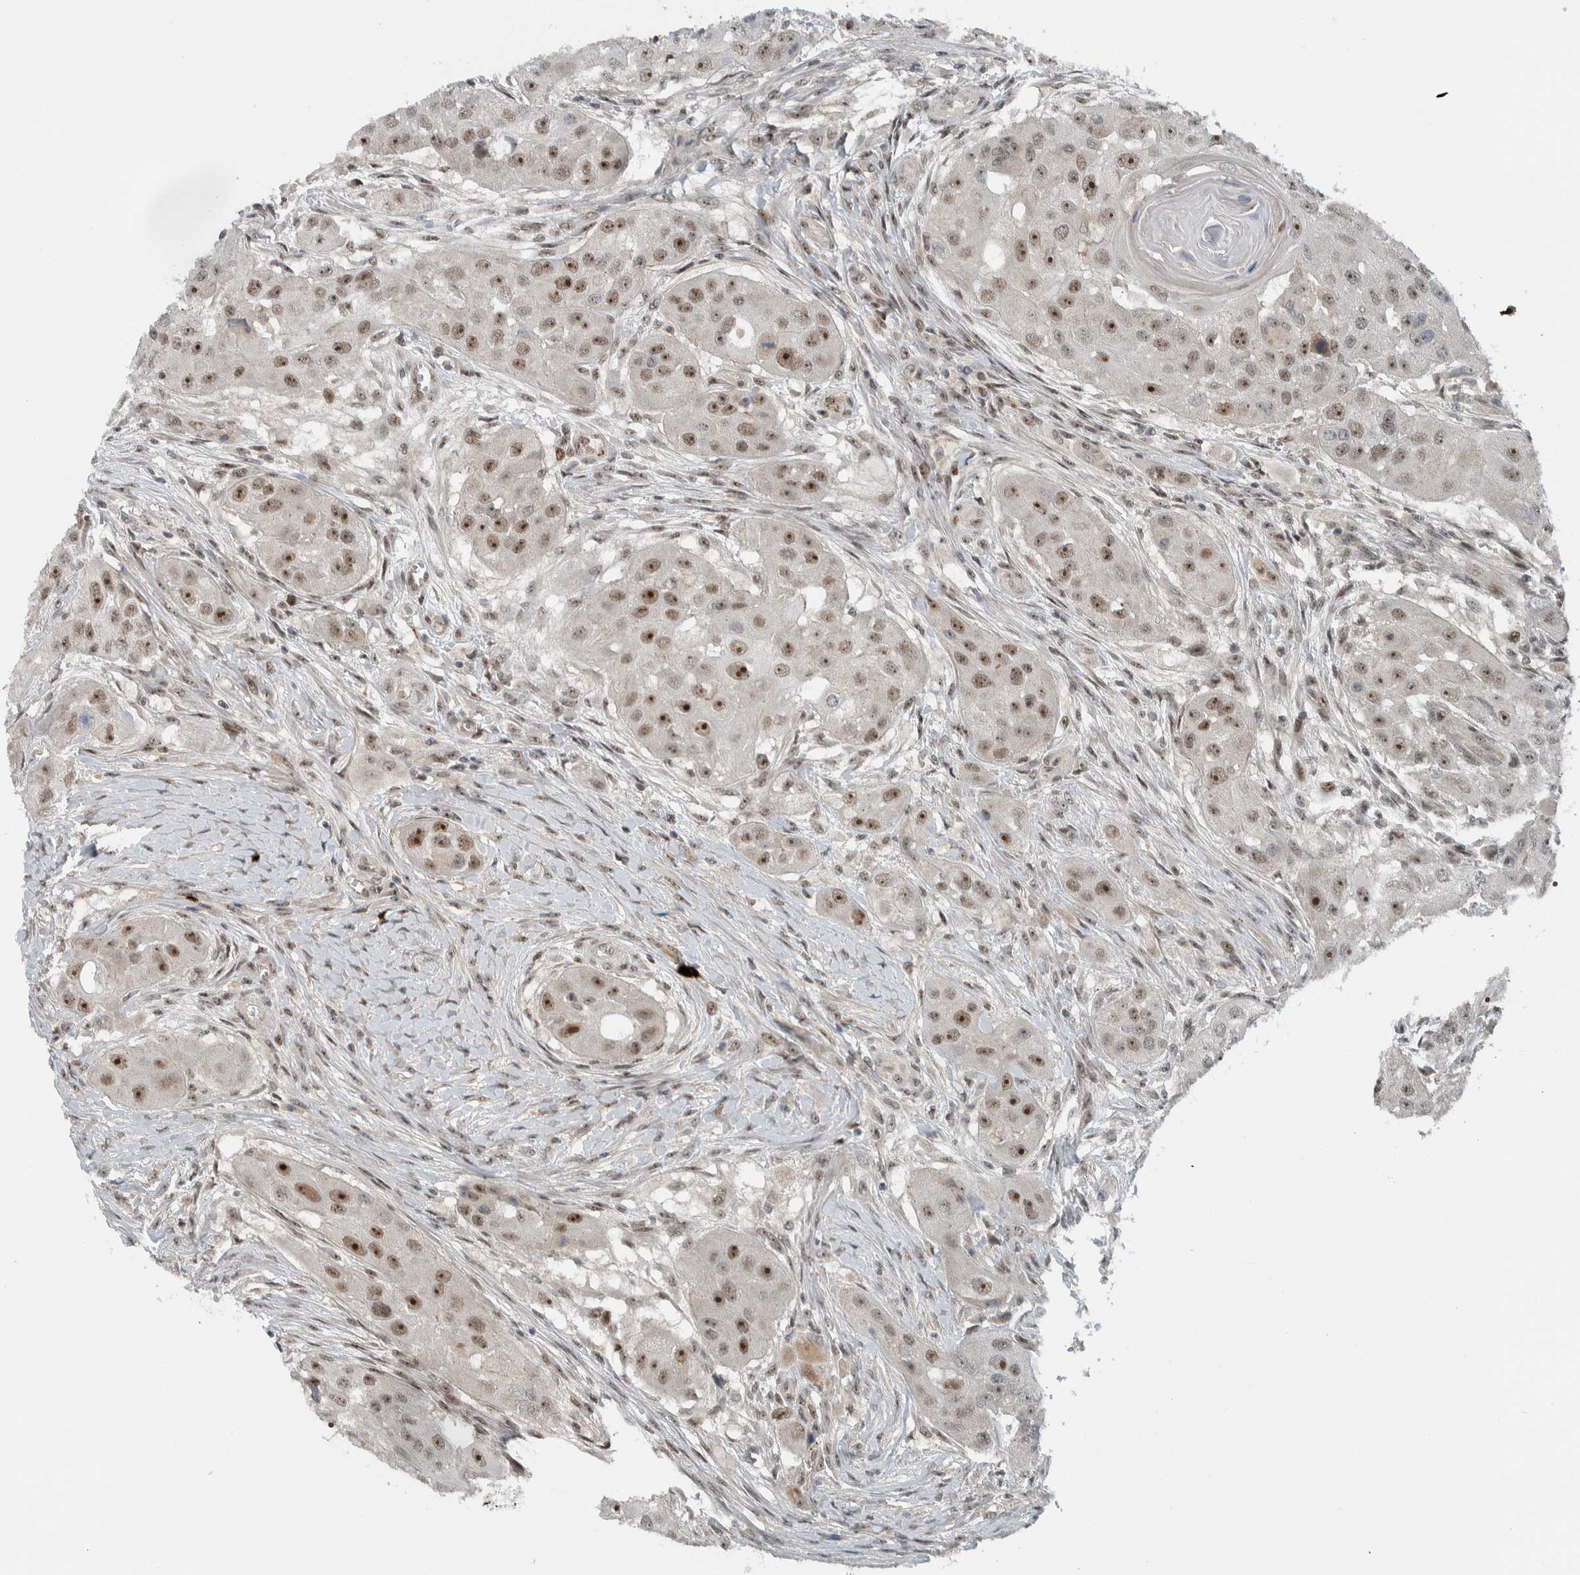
{"staining": {"intensity": "strong", "quantity": ">75%", "location": "nuclear"}, "tissue": "head and neck cancer", "cell_type": "Tumor cells", "image_type": "cancer", "snomed": [{"axis": "morphology", "description": "Normal tissue, NOS"}, {"axis": "morphology", "description": "Squamous cell carcinoma, NOS"}, {"axis": "topography", "description": "Skeletal muscle"}, {"axis": "topography", "description": "Head-Neck"}], "caption": "Human head and neck cancer stained for a protein (brown) displays strong nuclear positive positivity in about >75% of tumor cells.", "gene": "ZFP91", "patient": {"sex": "male", "age": 51}}